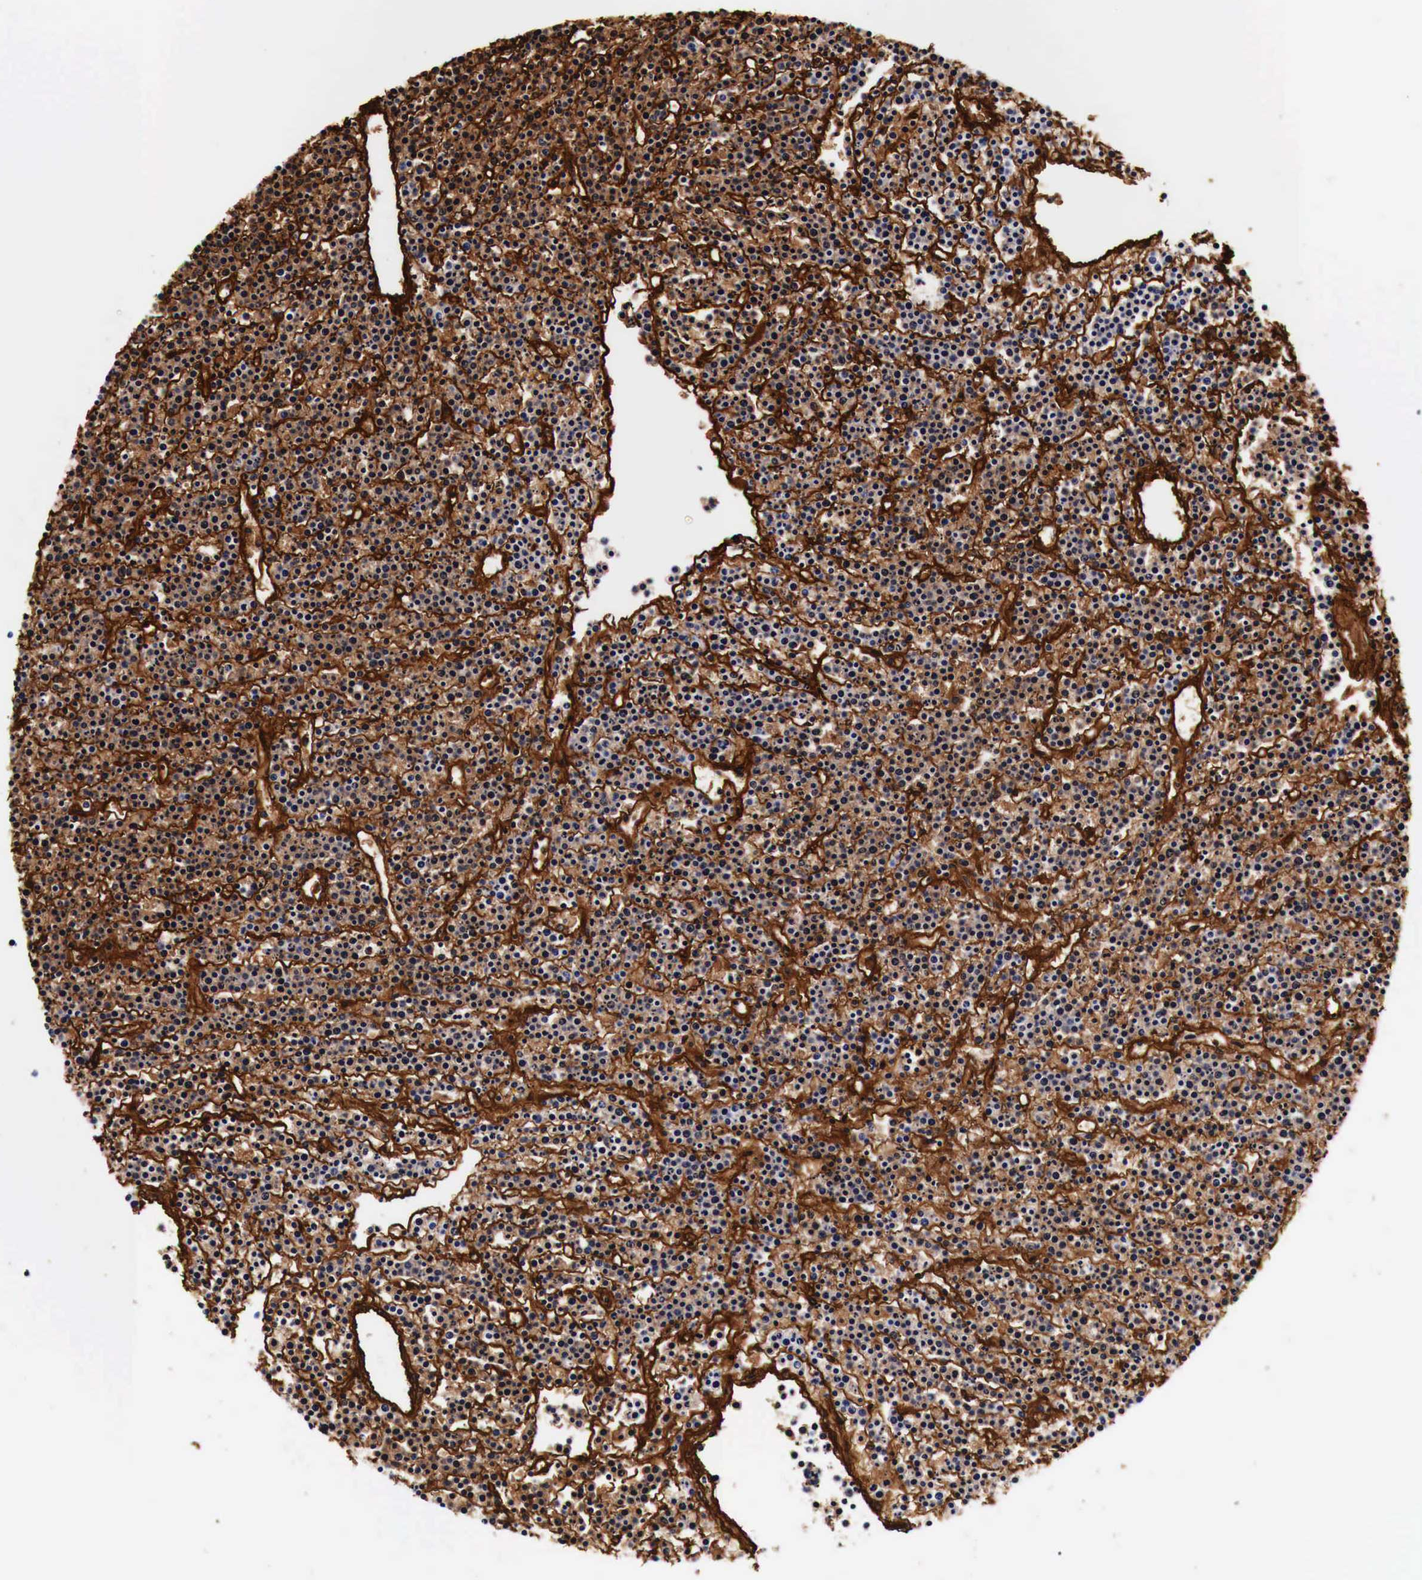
{"staining": {"intensity": "negative", "quantity": "none", "location": "none"}, "tissue": "lymphoma", "cell_type": "Tumor cells", "image_type": "cancer", "snomed": [{"axis": "morphology", "description": "Malignant lymphoma, non-Hodgkin's type, High grade"}, {"axis": "topography", "description": "Ovary"}], "caption": "The micrograph shows no significant expression in tumor cells of high-grade malignant lymphoma, non-Hodgkin's type. (DAB IHC visualized using brightfield microscopy, high magnification).", "gene": "LAMB2", "patient": {"sex": "female", "age": 56}}